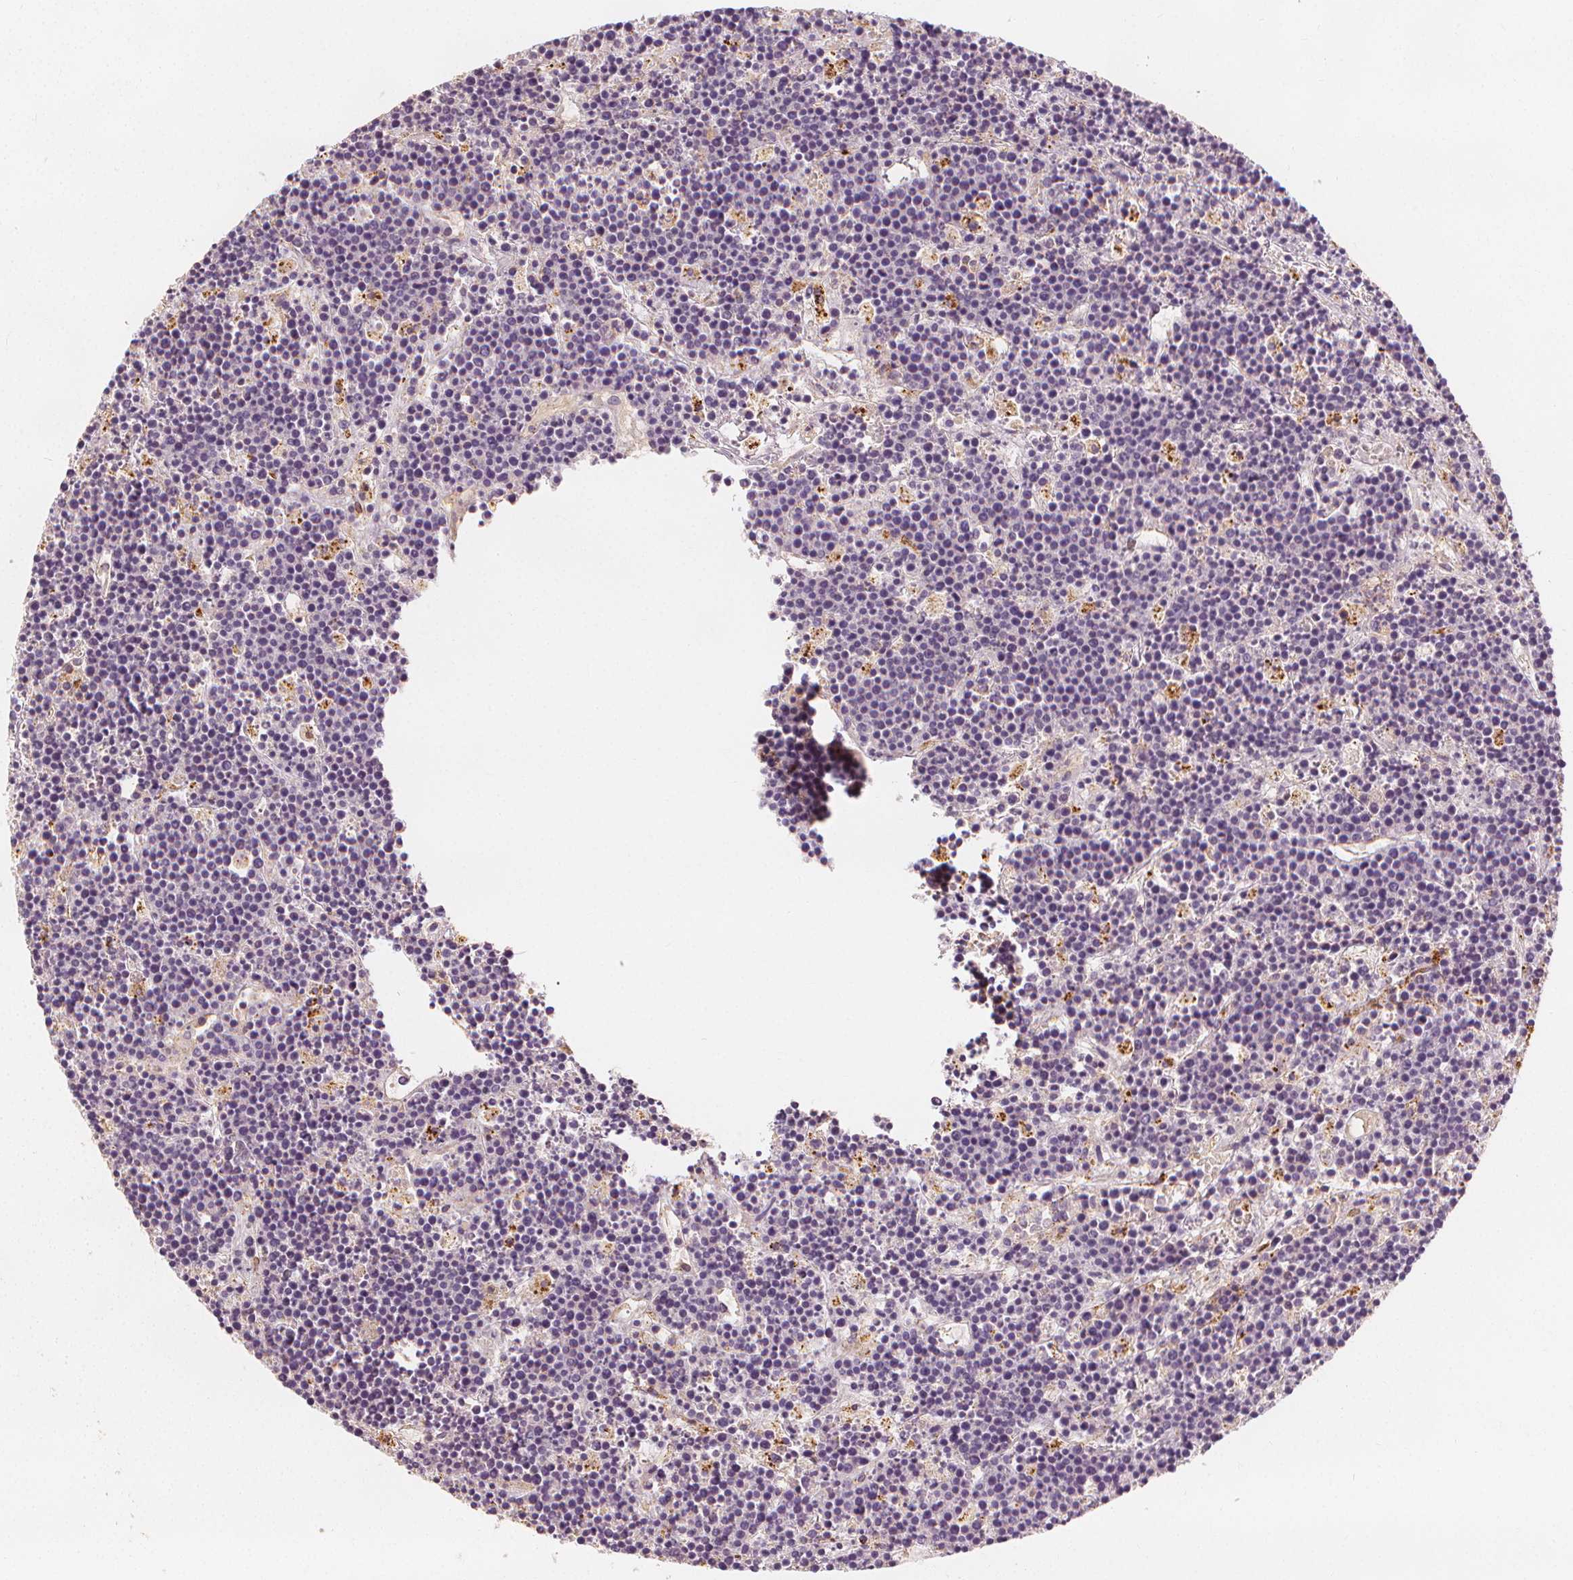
{"staining": {"intensity": "negative", "quantity": "none", "location": "none"}, "tissue": "lymphoma", "cell_type": "Tumor cells", "image_type": "cancer", "snomed": [{"axis": "morphology", "description": "Malignant lymphoma, non-Hodgkin's type, High grade"}, {"axis": "topography", "description": "Ovary"}], "caption": "This is an immunohistochemistry (IHC) histopathology image of malignant lymphoma, non-Hodgkin's type (high-grade). There is no staining in tumor cells.", "gene": "ARHGAP26", "patient": {"sex": "female", "age": 56}}